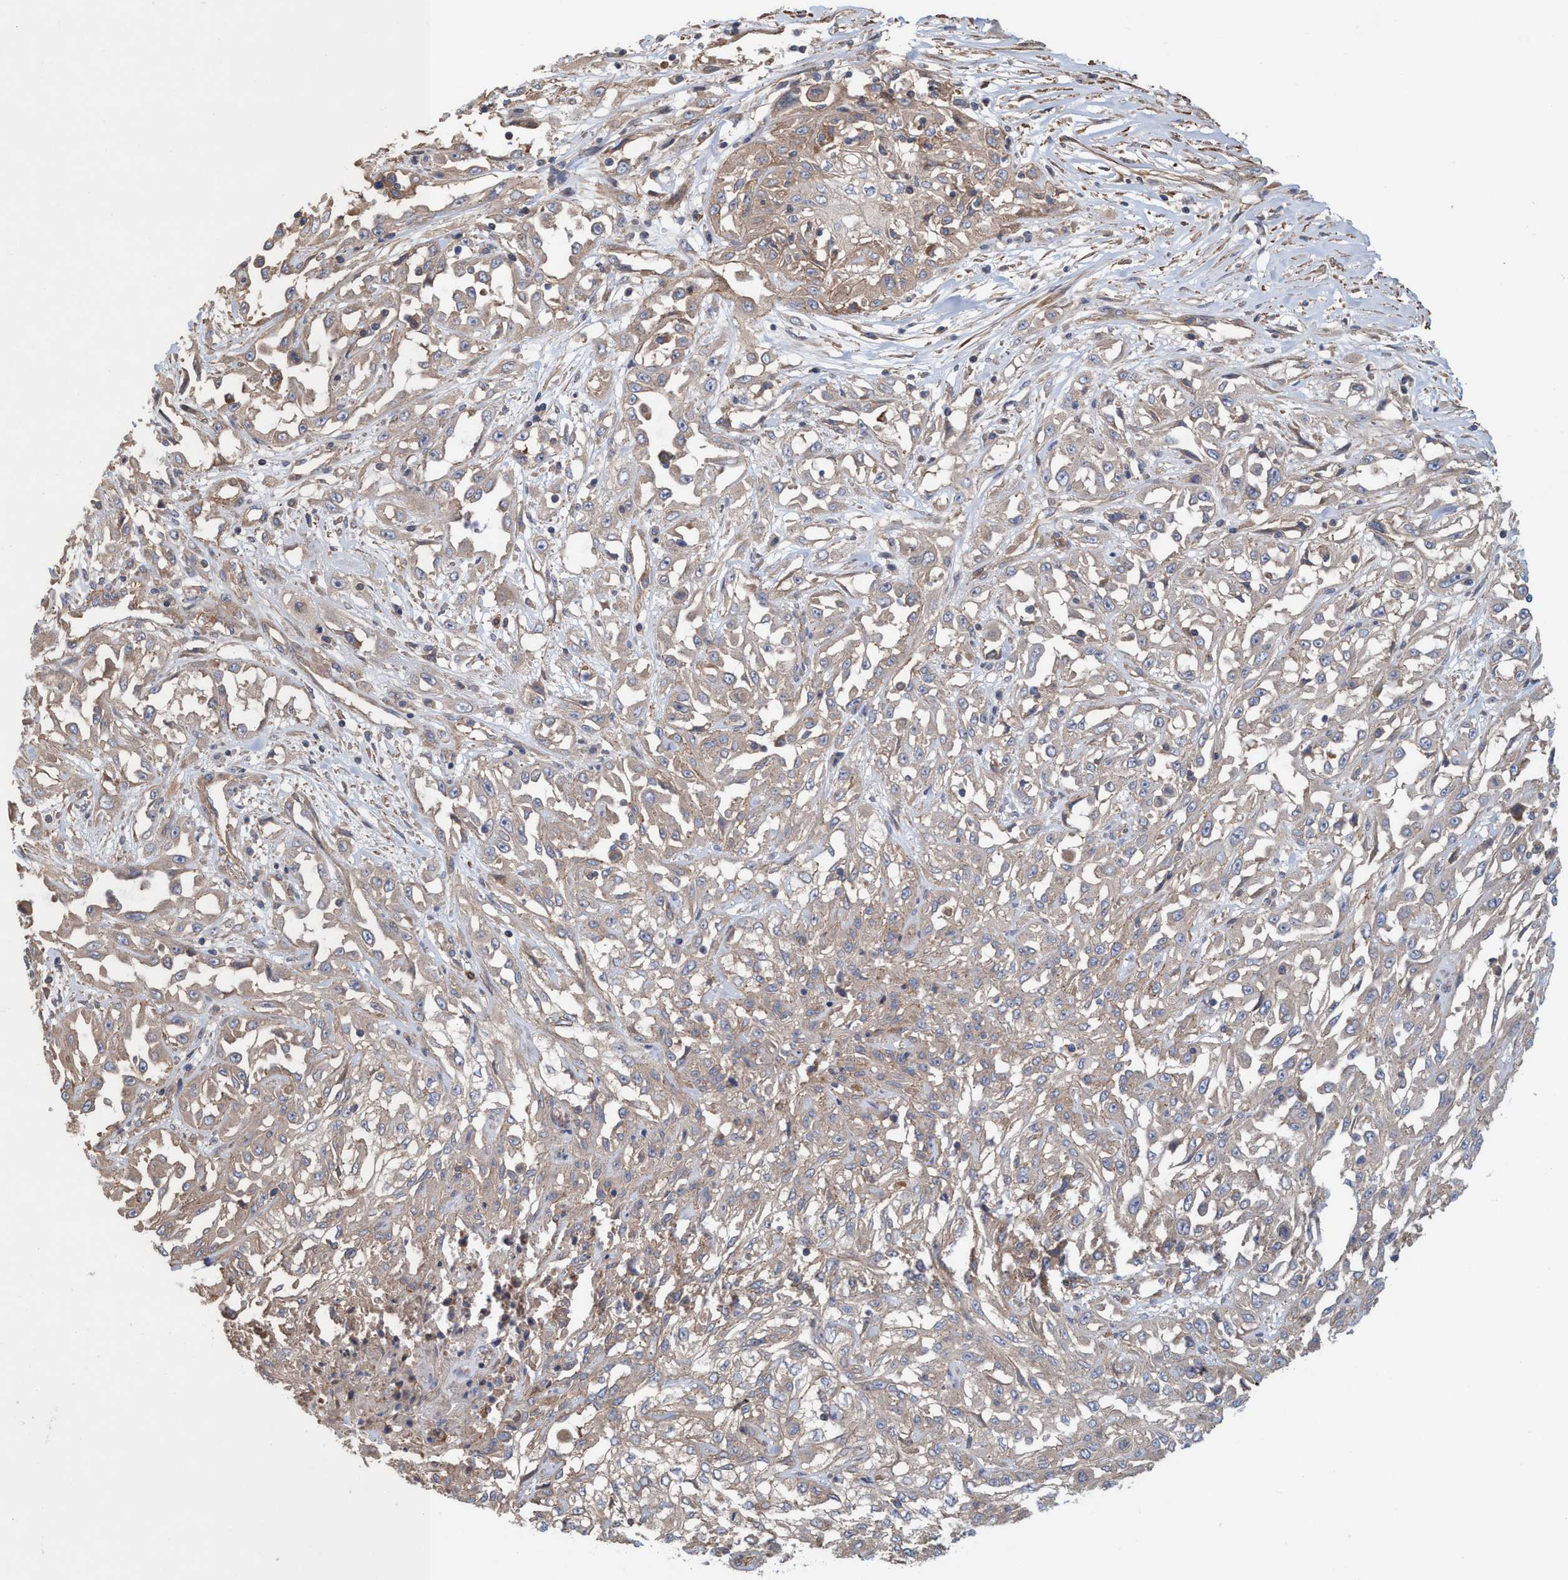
{"staining": {"intensity": "weak", "quantity": "<25%", "location": "cytoplasmic/membranous"}, "tissue": "skin cancer", "cell_type": "Tumor cells", "image_type": "cancer", "snomed": [{"axis": "morphology", "description": "Squamous cell carcinoma, NOS"}, {"axis": "morphology", "description": "Squamous cell carcinoma, metastatic, NOS"}, {"axis": "topography", "description": "Skin"}, {"axis": "topography", "description": "Lymph node"}], "caption": "Skin cancer stained for a protein using immunohistochemistry (IHC) exhibits no expression tumor cells.", "gene": "SPECC1", "patient": {"sex": "male", "age": 75}}